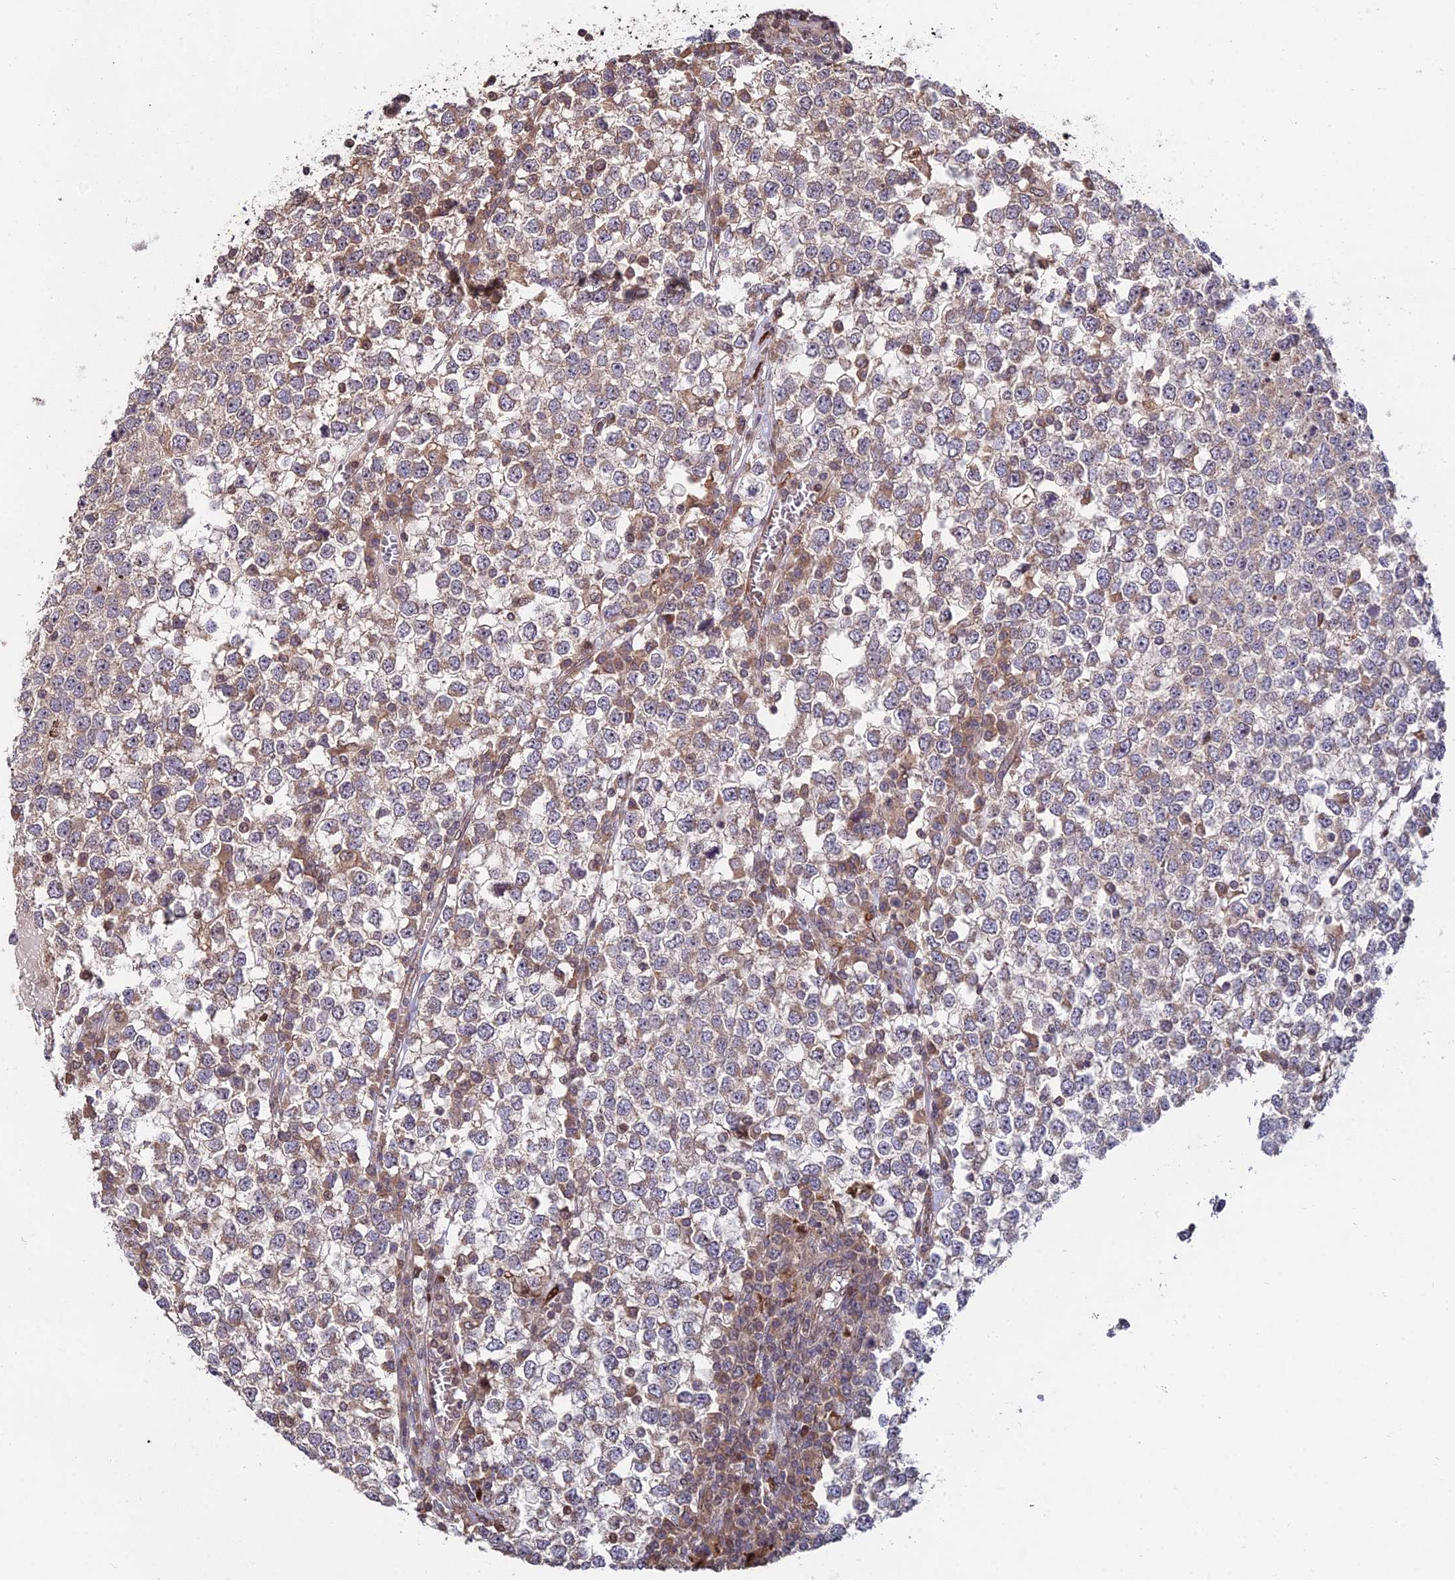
{"staining": {"intensity": "weak", "quantity": "25%-75%", "location": "cytoplasmic/membranous"}, "tissue": "testis cancer", "cell_type": "Tumor cells", "image_type": "cancer", "snomed": [{"axis": "morphology", "description": "Seminoma, NOS"}, {"axis": "topography", "description": "Testis"}], "caption": "There is low levels of weak cytoplasmic/membranous expression in tumor cells of testis seminoma, as demonstrated by immunohistochemical staining (brown color).", "gene": "RBMS2", "patient": {"sex": "male", "age": 65}}